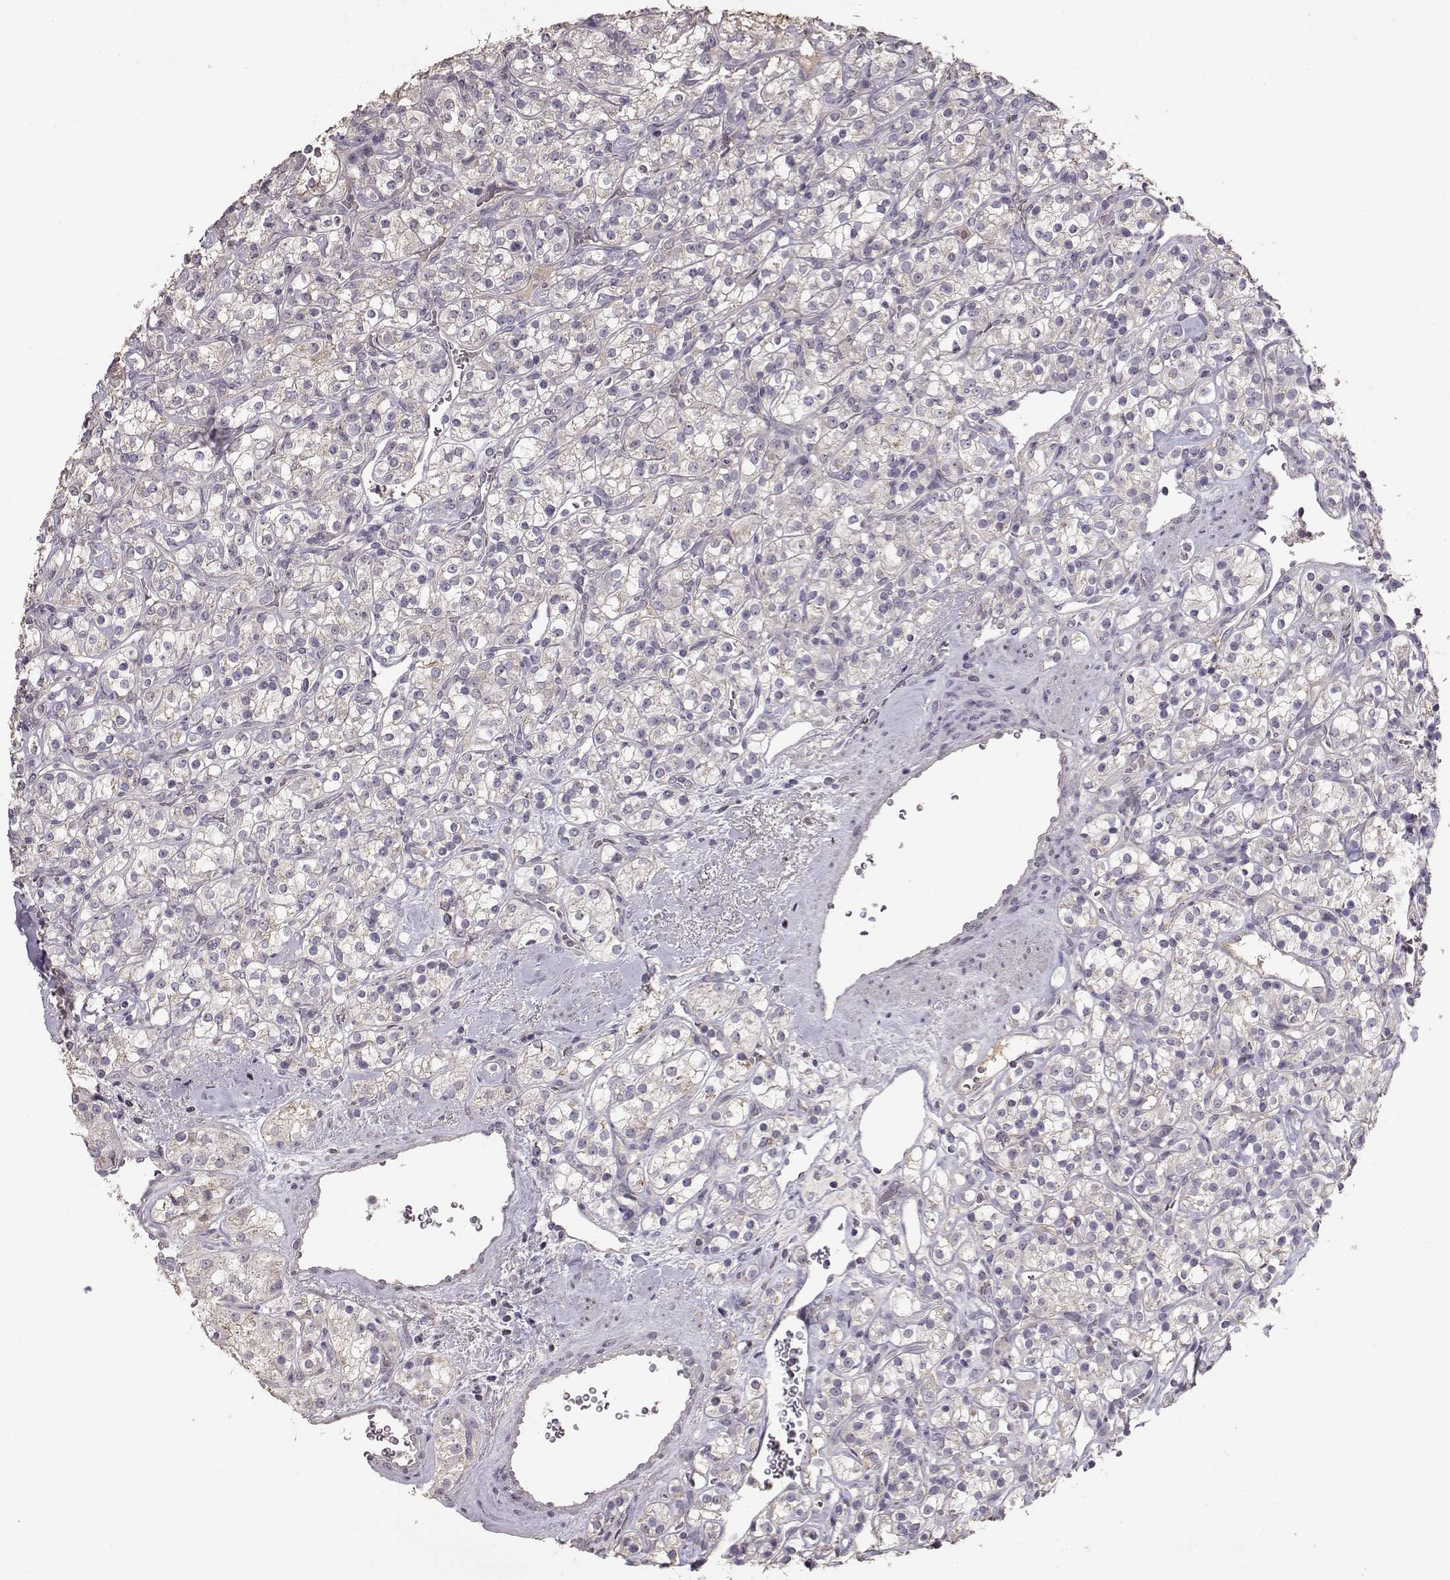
{"staining": {"intensity": "negative", "quantity": "none", "location": "none"}, "tissue": "renal cancer", "cell_type": "Tumor cells", "image_type": "cancer", "snomed": [{"axis": "morphology", "description": "Adenocarcinoma, NOS"}, {"axis": "topography", "description": "Kidney"}], "caption": "Tumor cells are negative for protein expression in human renal adenocarcinoma. (Immunohistochemistry (ihc), brightfield microscopy, high magnification).", "gene": "PMCH", "patient": {"sex": "male", "age": 77}}